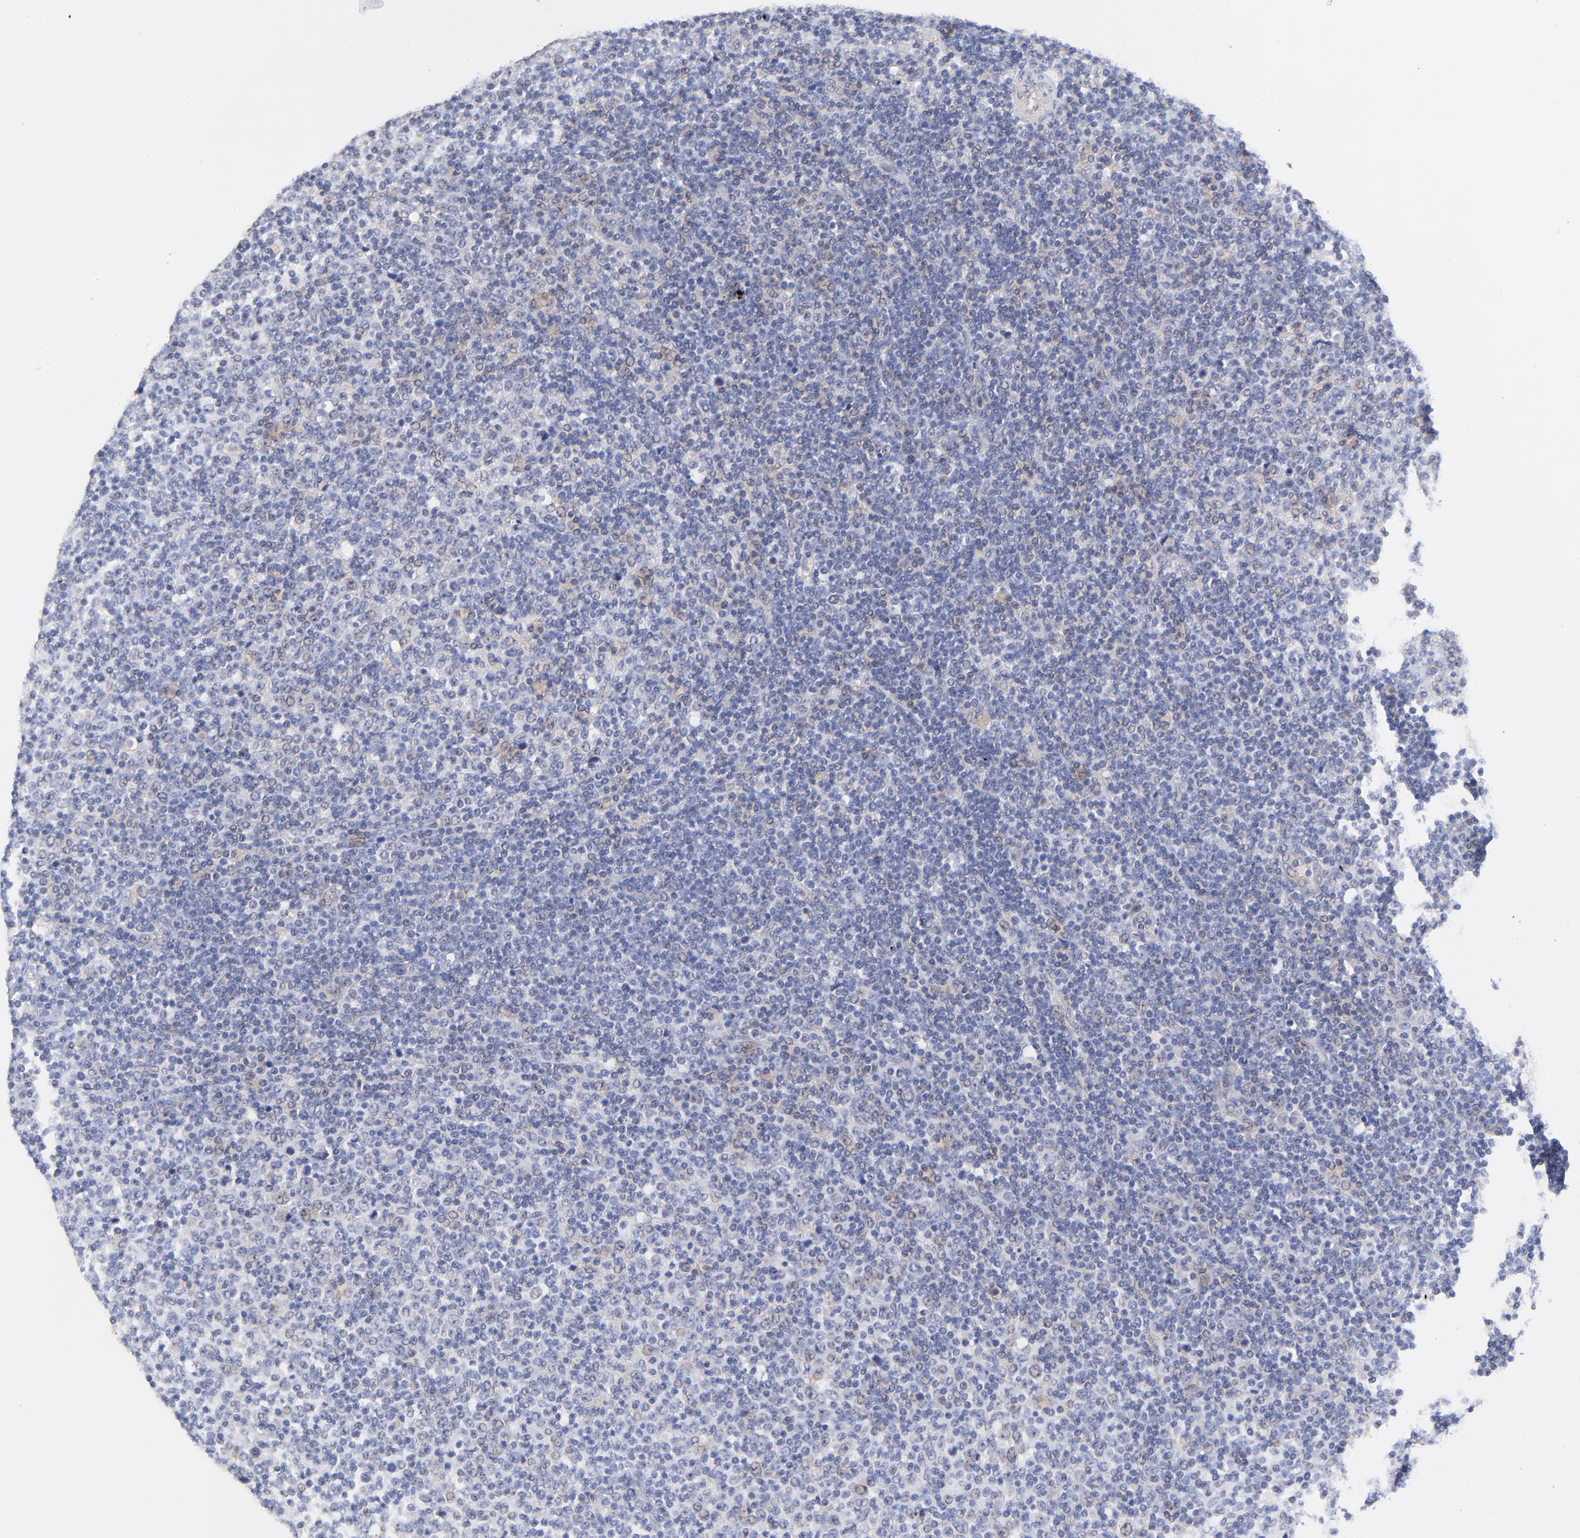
{"staining": {"intensity": "negative", "quantity": "none", "location": "none"}, "tissue": "lymphoma", "cell_type": "Tumor cells", "image_type": "cancer", "snomed": [{"axis": "morphology", "description": "Malignant lymphoma, non-Hodgkin's type, Low grade"}, {"axis": "topography", "description": "Lymph node"}], "caption": "This is an immunohistochemistry histopathology image of malignant lymphoma, non-Hodgkin's type (low-grade). There is no staining in tumor cells.", "gene": "PTK7", "patient": {"sex": "male", "age": 70}}